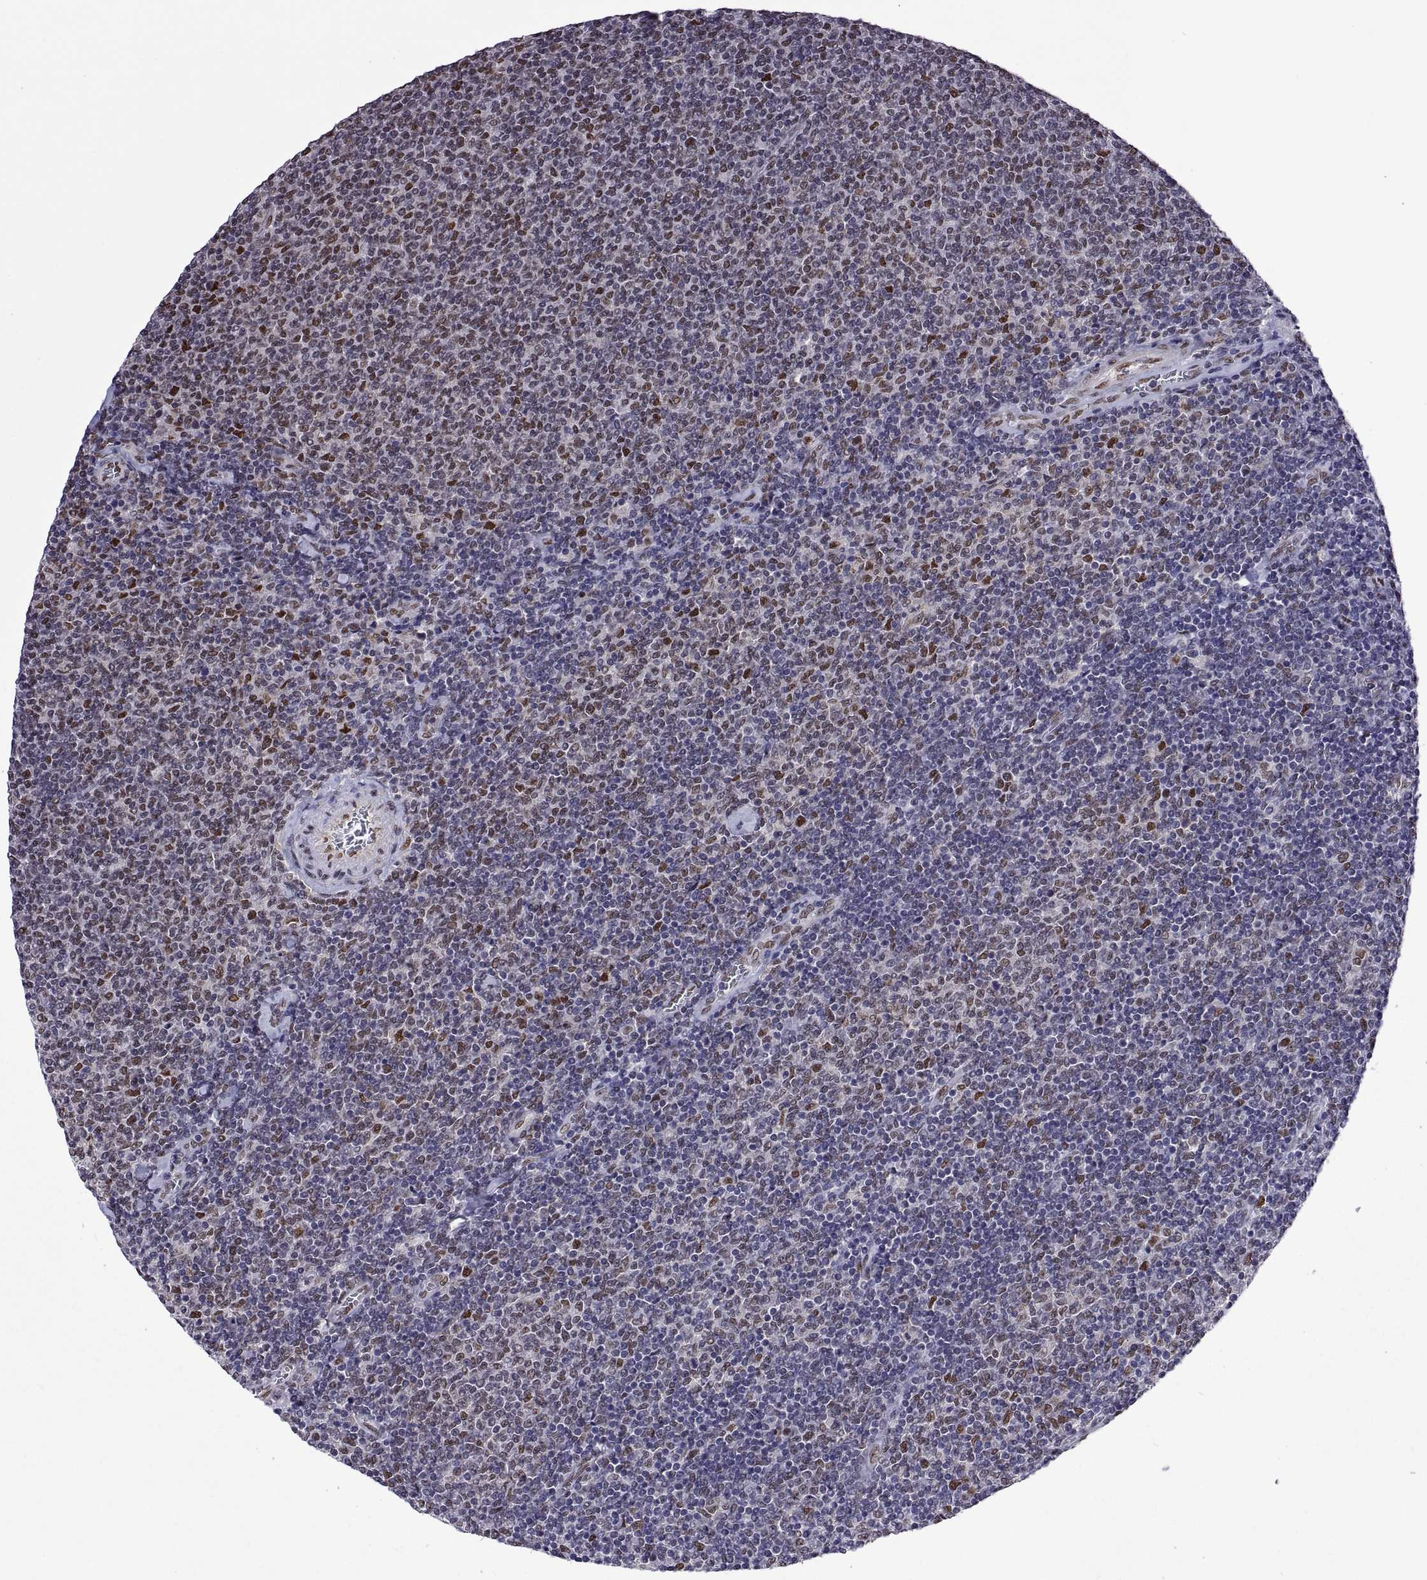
{"staining": {"intensity": "negative", "quantity": "none", "location": "none"}, "tissue": "lymphoma", "cell_type": "Tumor cells", "image_type": "cancer", "snomed": [{"axis": "morphology", "description": "Malignant lymphoma, non-Hodgkin's type, Low grade"}, {"axis": "topography", "description": "Lymph node"}], "caption": "Human lymphoma stained for a protein using immunohistochemistry exhibits no expression in tumor cells.", "gene": "NR4A1", "patient": {"sex": "male", "age": 52}}